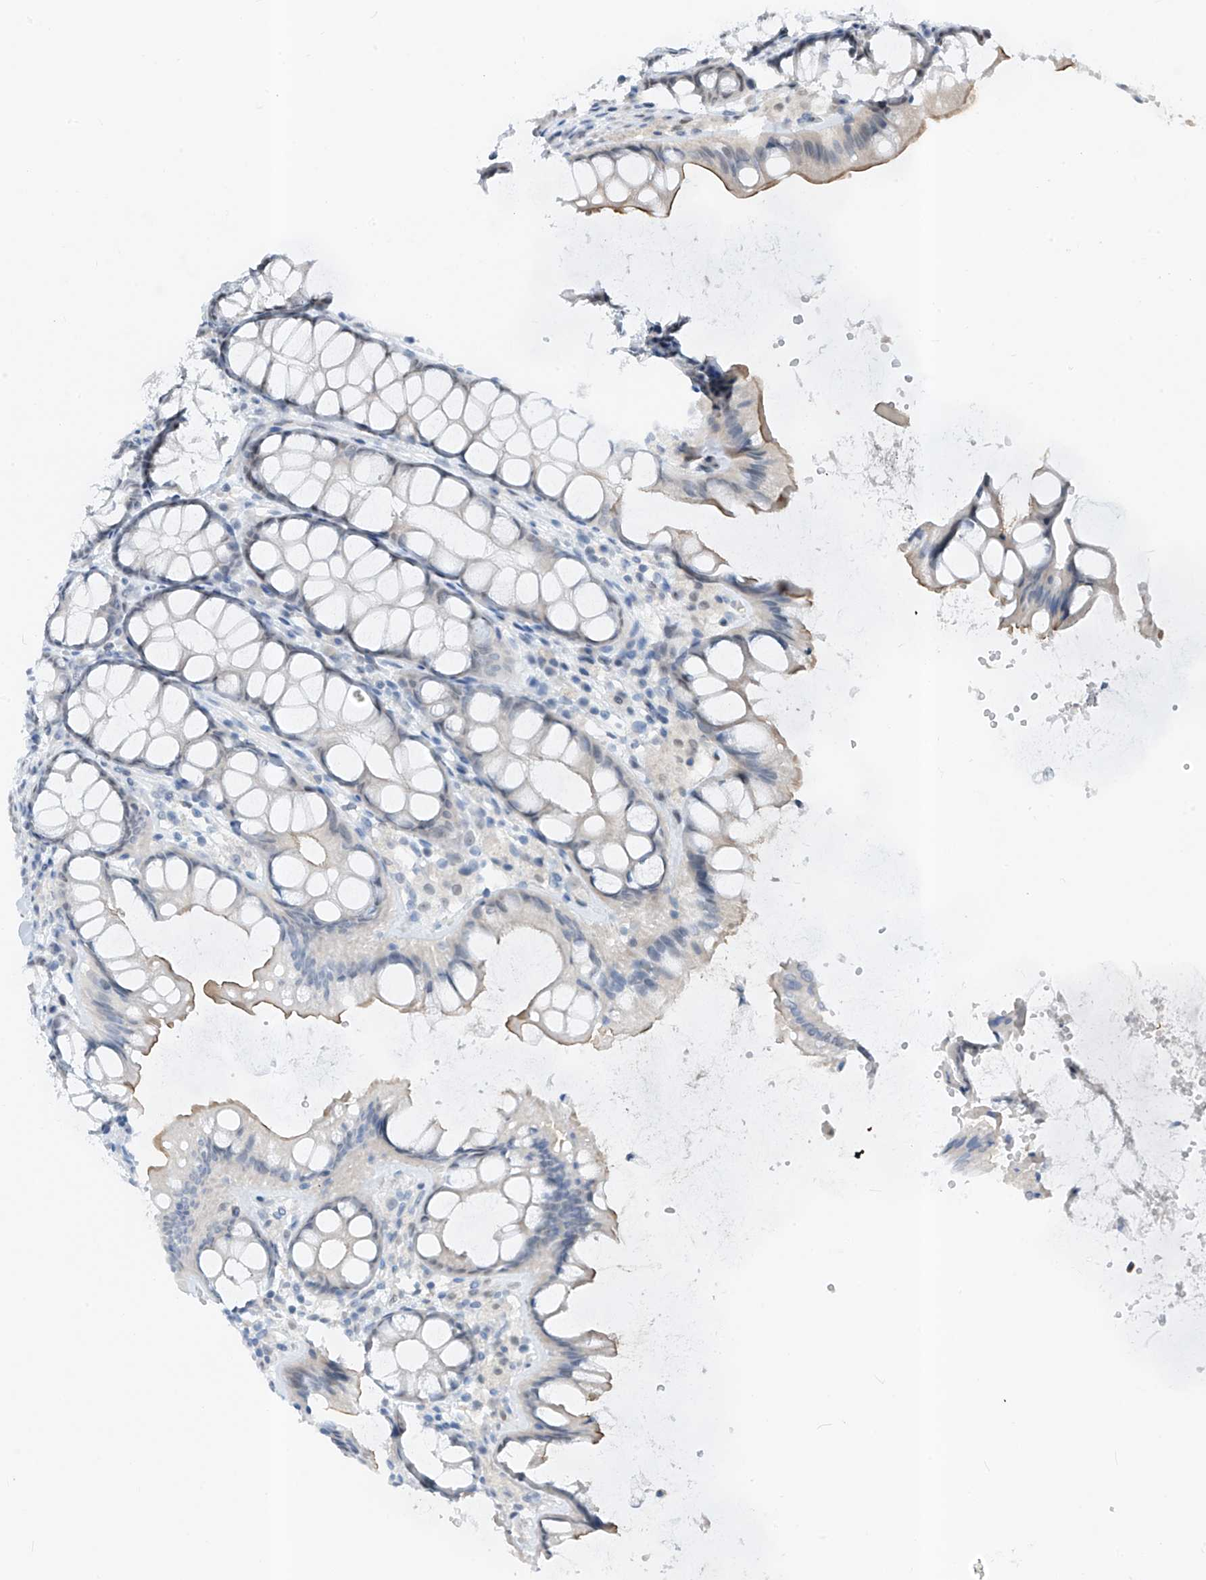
{"staining": {"intensity": "weak", "quantity": "25%-75%", "location": "cytoplasmic/membranous,nuclear"}, "tissue": "colon", "cell_type": "Endothelial cells", "image_type": "normal", "snomed": [{"axis": "morphology", "description": "Normal tissue, NOS"}, {"axis": "topography", "description": "Colon"}], "caption": "Protein staining shows weak cytoplasmic/membranous,nuclear positivity in about 25%-75% of endothelial cells in normal colon. The staining was performed using DAB (3,3'-diaminobenzidine), with brown indicating positive protein expression. Nuclei are stained blue with hematoxylin.", "gene": "RBP7", "patient": {"sex": "male", "age": 47}}